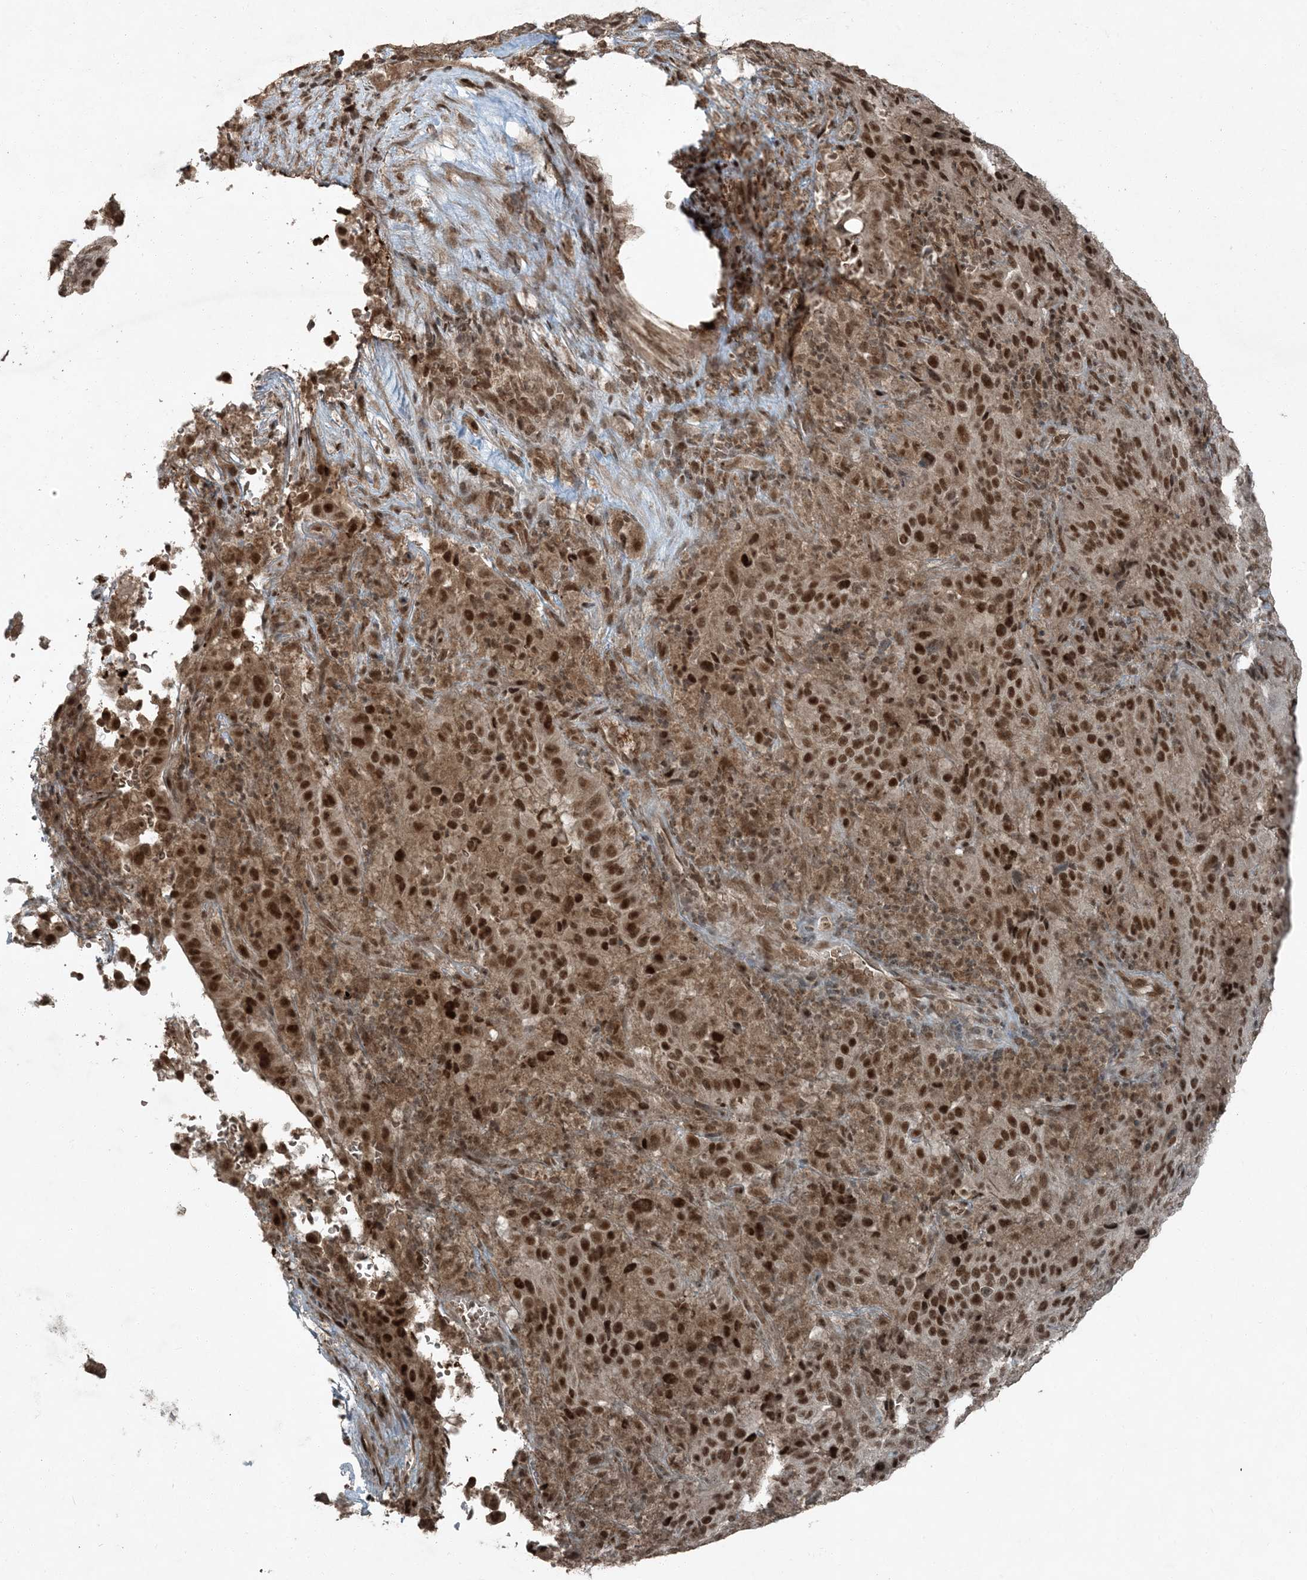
{"staining": {"intensity": "strong", "quantity": ">75%", "location": "nuclear"}, "tissue": "pancreatic cancer", "cell_type": "Tumor cells", "image_type": "cancer", "snomed": [{"axis": "morphology", "description": "Adenocarcinoma, NOS"}, {"axis": "topography", "description": "Pancreas"}], "caption": "Protein analysis of pancreatic adenocarcinoma tissue exhibits strong nuclear expression in about >75% of tumor cells.", "gene": "TRAPPC12", "patient": {"sex": "male", "age": 63}}